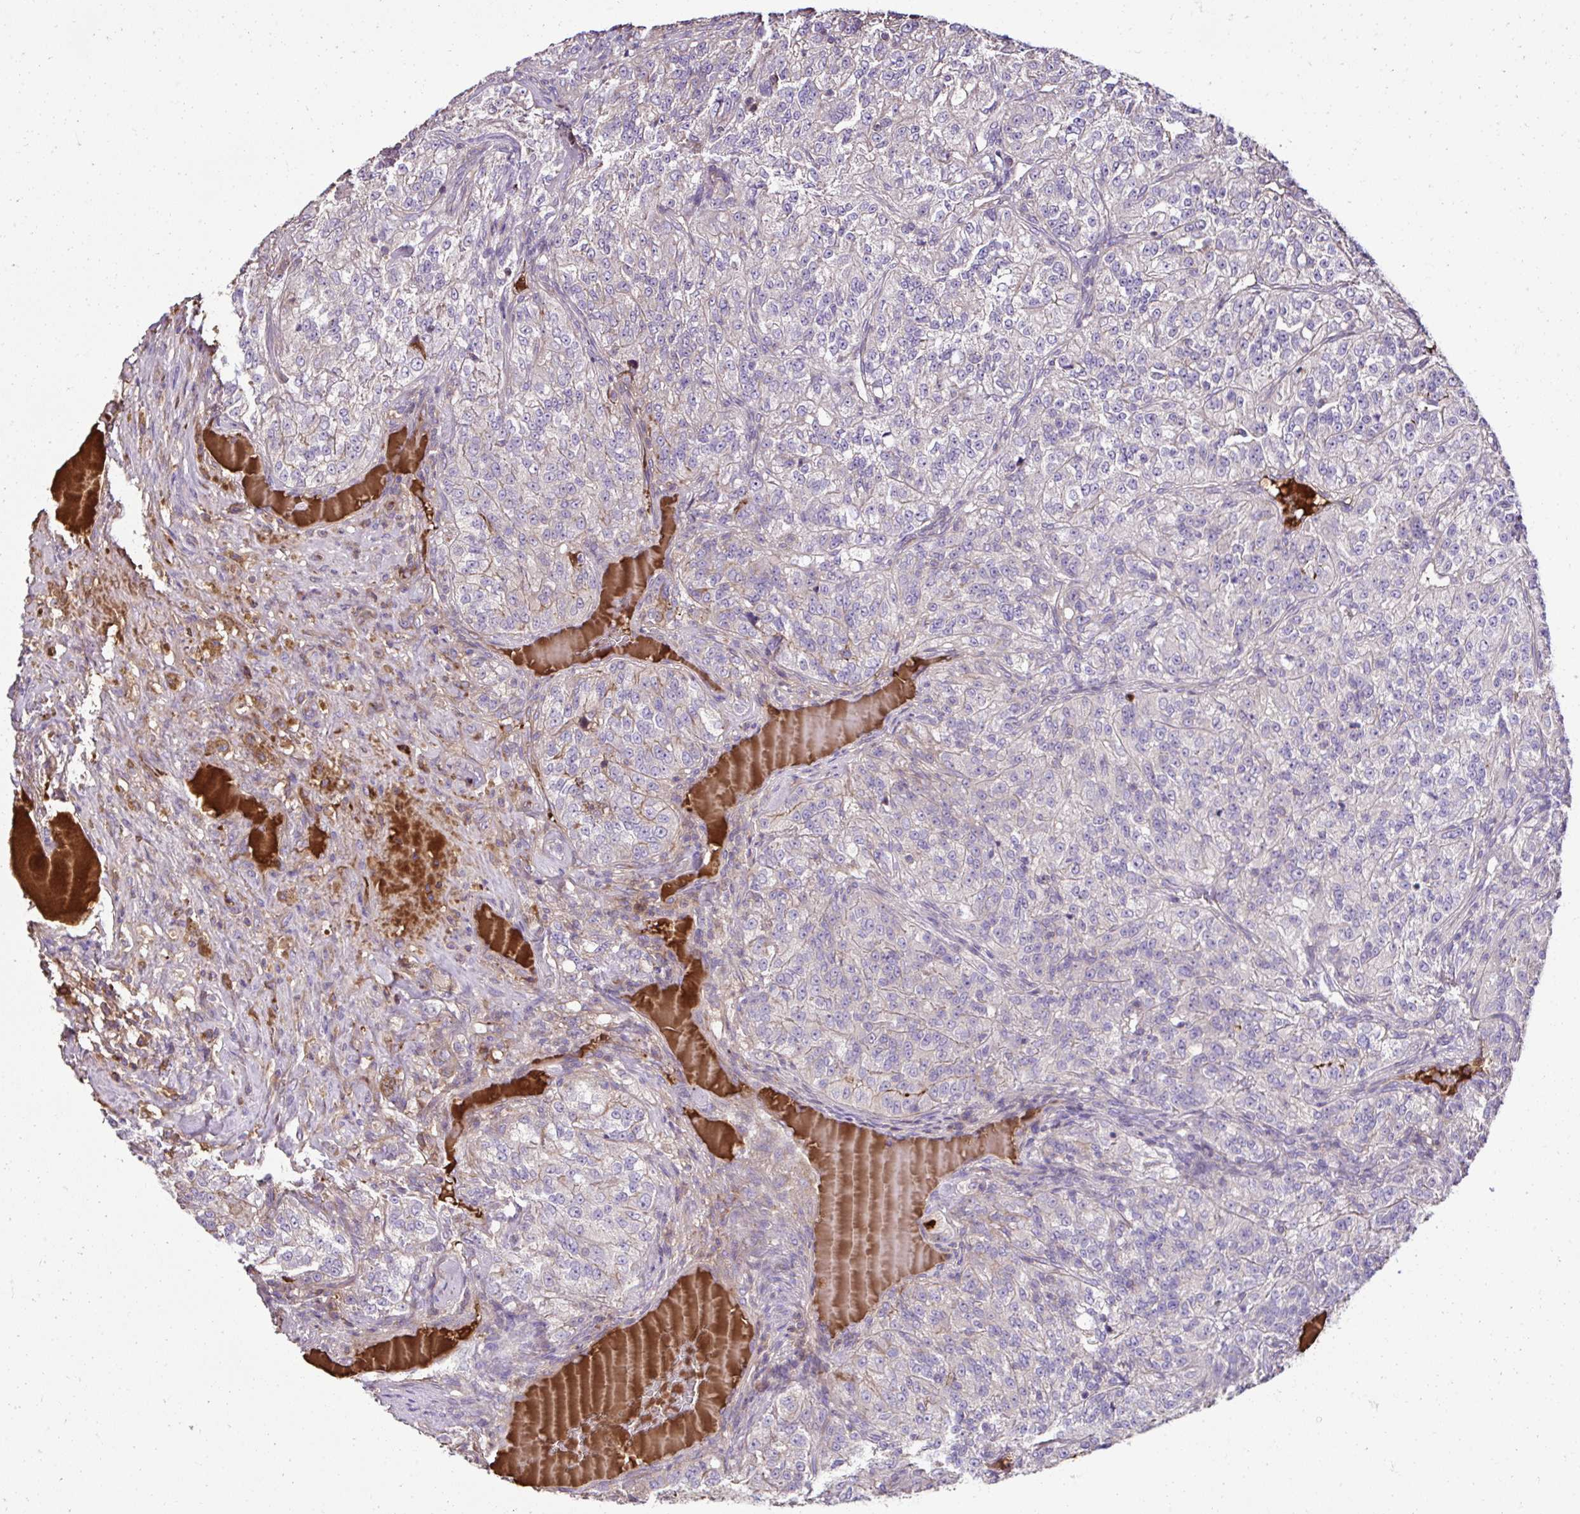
{"staining": {"intensity": "negative", "quantity": "none", "location": "none"}, "tissue": "renal cancer", "cell_type": "Tumor cells", "image_type": "cancer", "snomed": [{"axis": "morphology", "description": "Adenocarcinoma, NOS"}, {"axis": "topography", "description": "Kidney"}], "caption": "Immunohistochemical staining of renal cancer exhibits no significant expression in tumor cells.", "gene": "CCDC85C", "patient": {"sex": "female", "age": 63}}